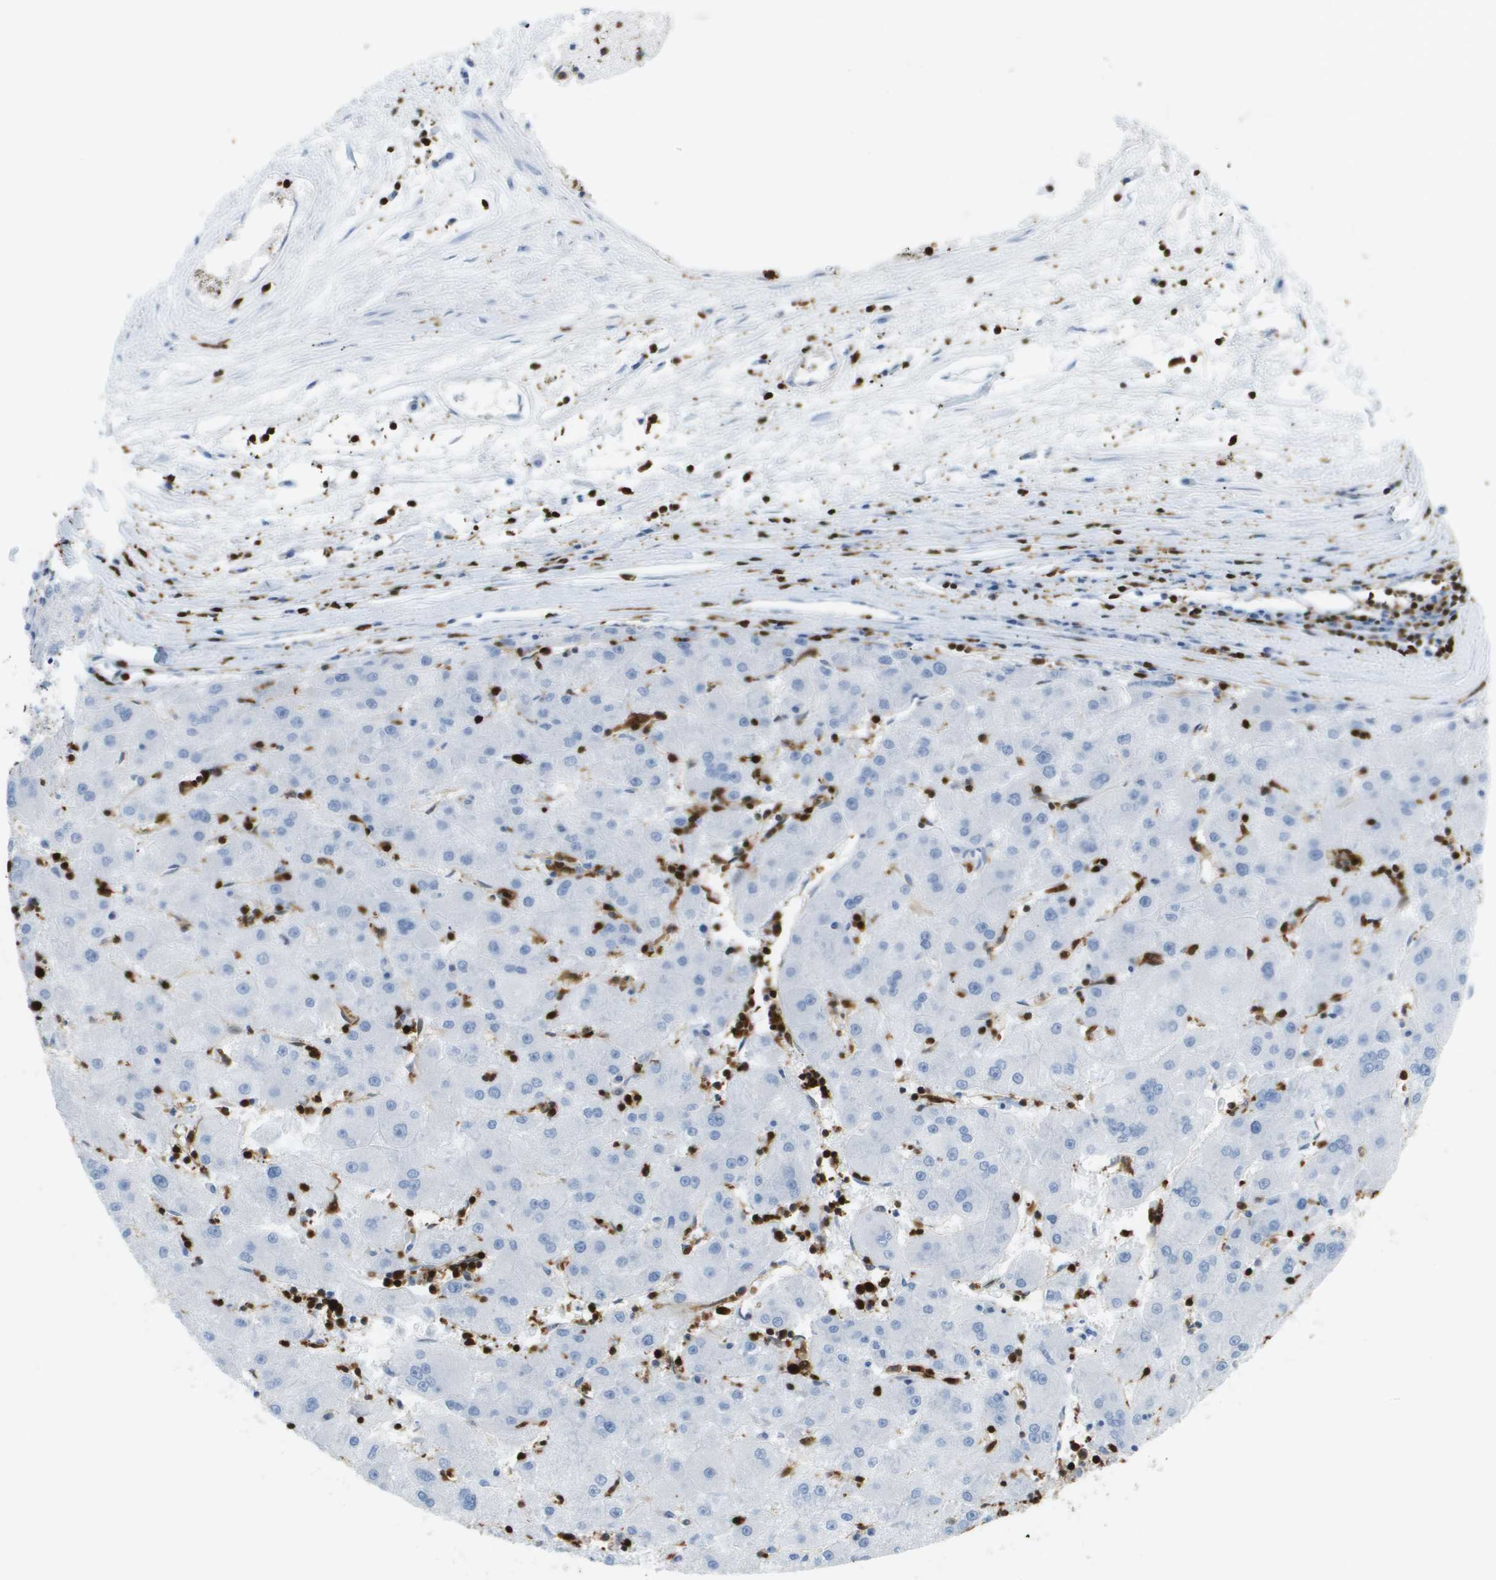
{"staining": {"intensity": "negative", "quantity": "none", "location": "none"}, "tissue": "liver cancer", "cell_type": "Tumor cells", "image_type": "cancer", "snomed": [{"axis": "morphology", "description": "Carcinoma, Hepatocellular, NOS"}, {"axis": "topography", "description": "Liver"}], "caption": "The micrograph reveals no staining of tumor cells in liver hepatocellular carcinoma. (DAB (3,3'-diaminobenzidine) immunohistochemistry (IHC), high magnification).", "gene": "DOCK5", "patient": {"sex": "male", "age": 72}}